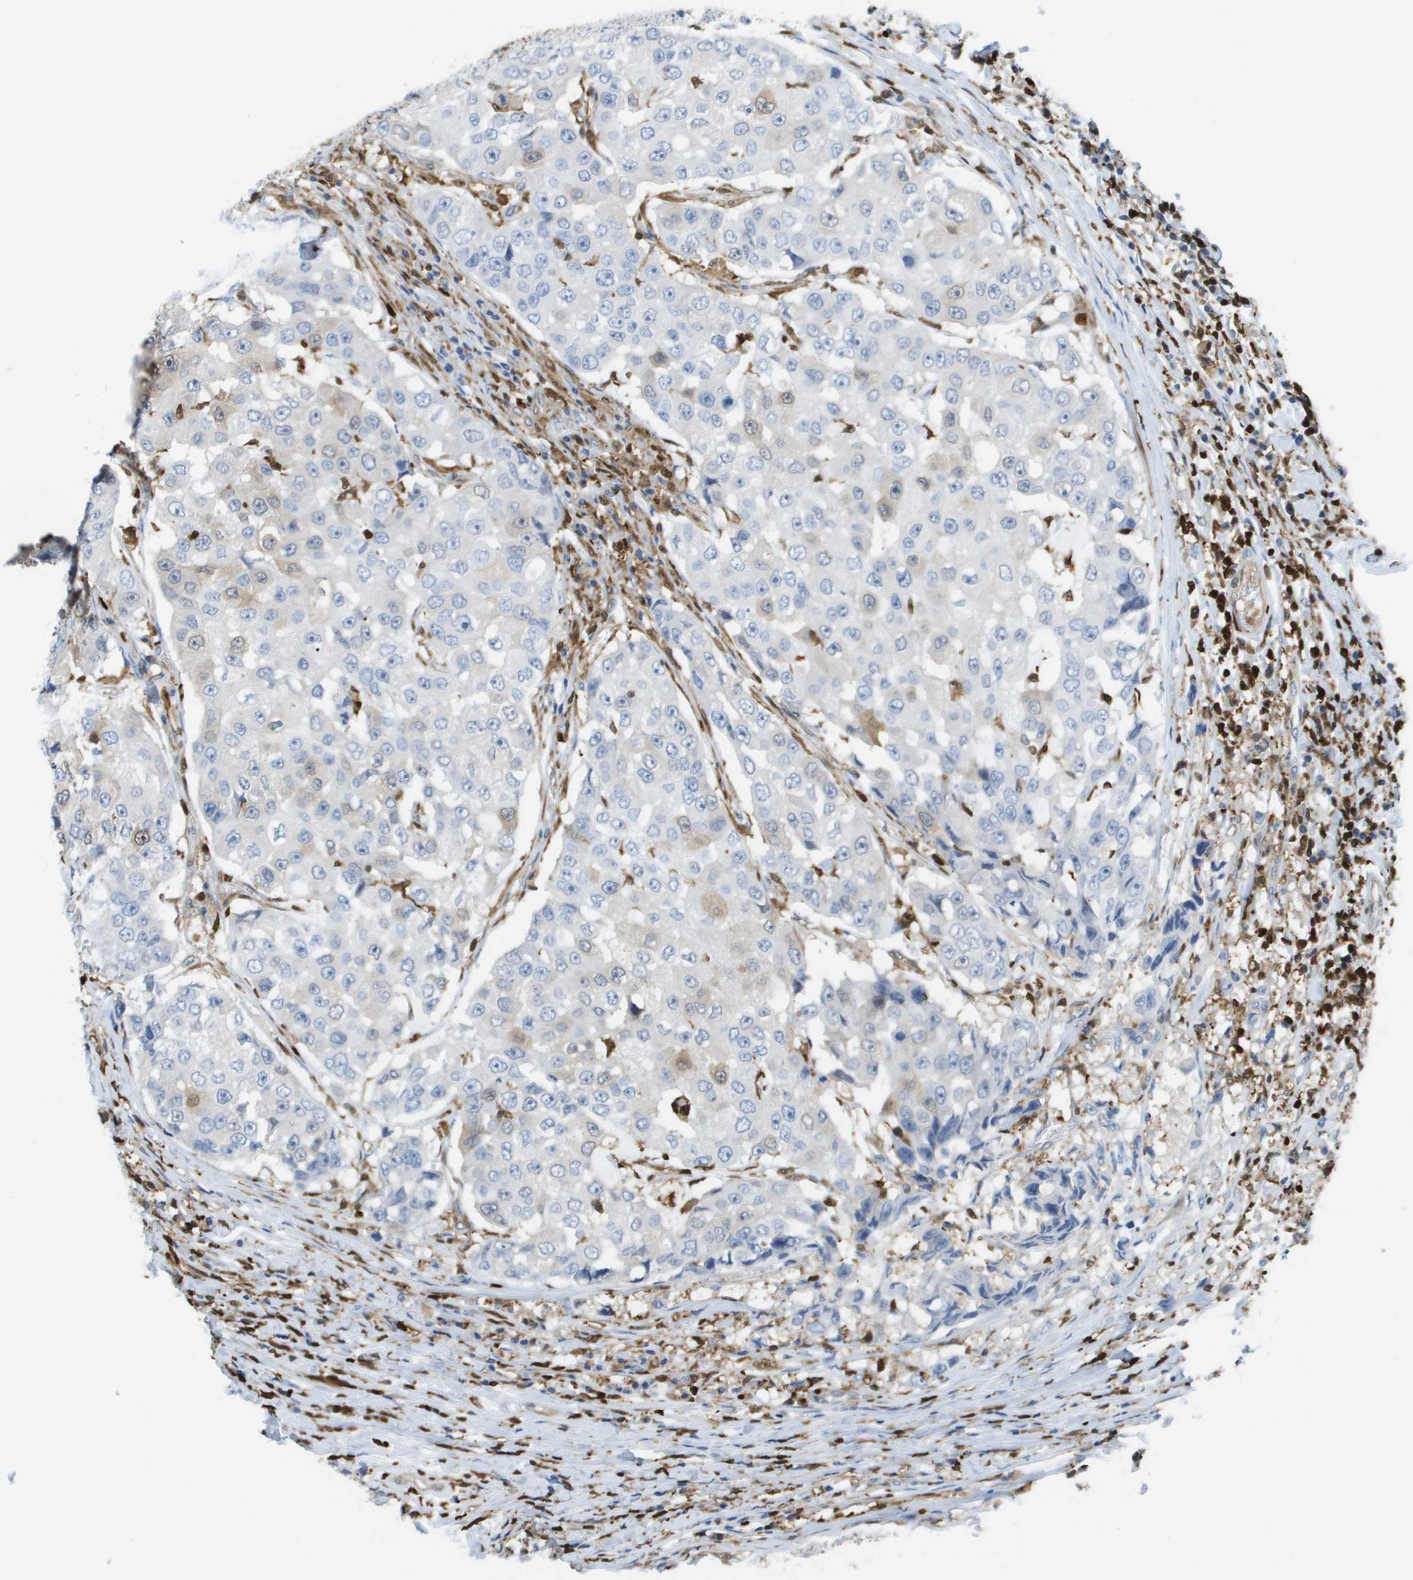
{"staining": {"intensity": "negative", "quantity": "none", "location": "none"}, "tissue": "breast cancer", "cell_type": "Tumor cells", "image_type": "cancer", "snomed": [{"axis": "morphology", "description": "Duct carcinoma"}, {"axis": "topography", "description": "Breast"}], "caption": "Breast cancer stained for a protein using immunohistochemistry displays no positivity tumor cells.", "gene": "DOCK5", "patient": {"sex": "female", "age": 27}}